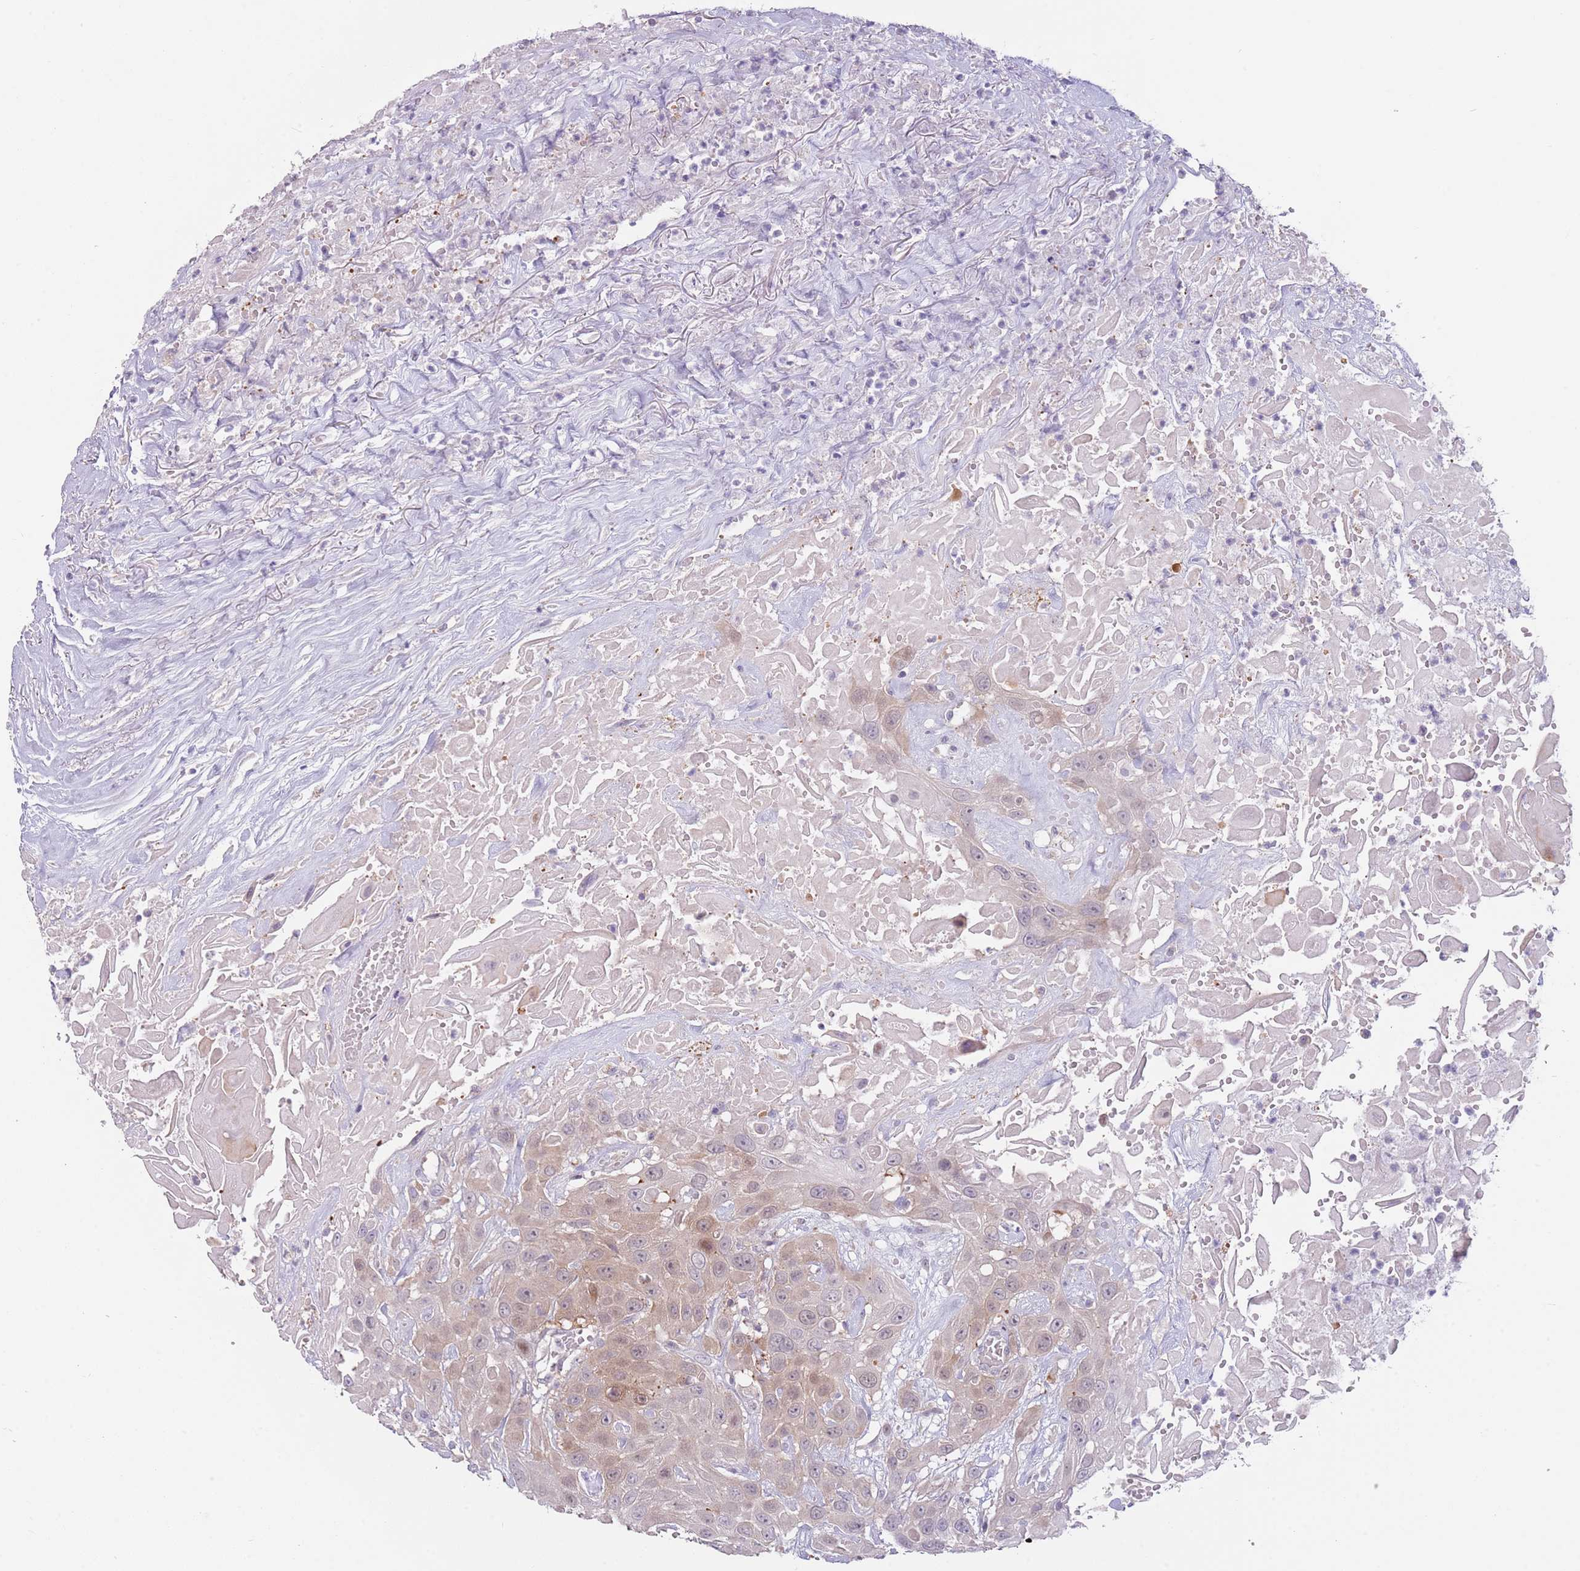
{"staining": {"intensity": "weak", "quantity": "<25%", "location": "cytoplasmic/membranous"}, "tissue": "head and neck cancer", "cell_type": "Tumor cells", "image_type": "cancer", "snomed": [{"axis": "morphology", "description": "Squamous cell carcinoma, NOS"}, {"axis": "topography", "description": "Head-Neck"}], "caption": "Tumor cells show no significant protein expression in head and neck cancer (squamous cell carcinoma).", "gene": "LDHD", "patient": {"sex": "male", "age": 81}}